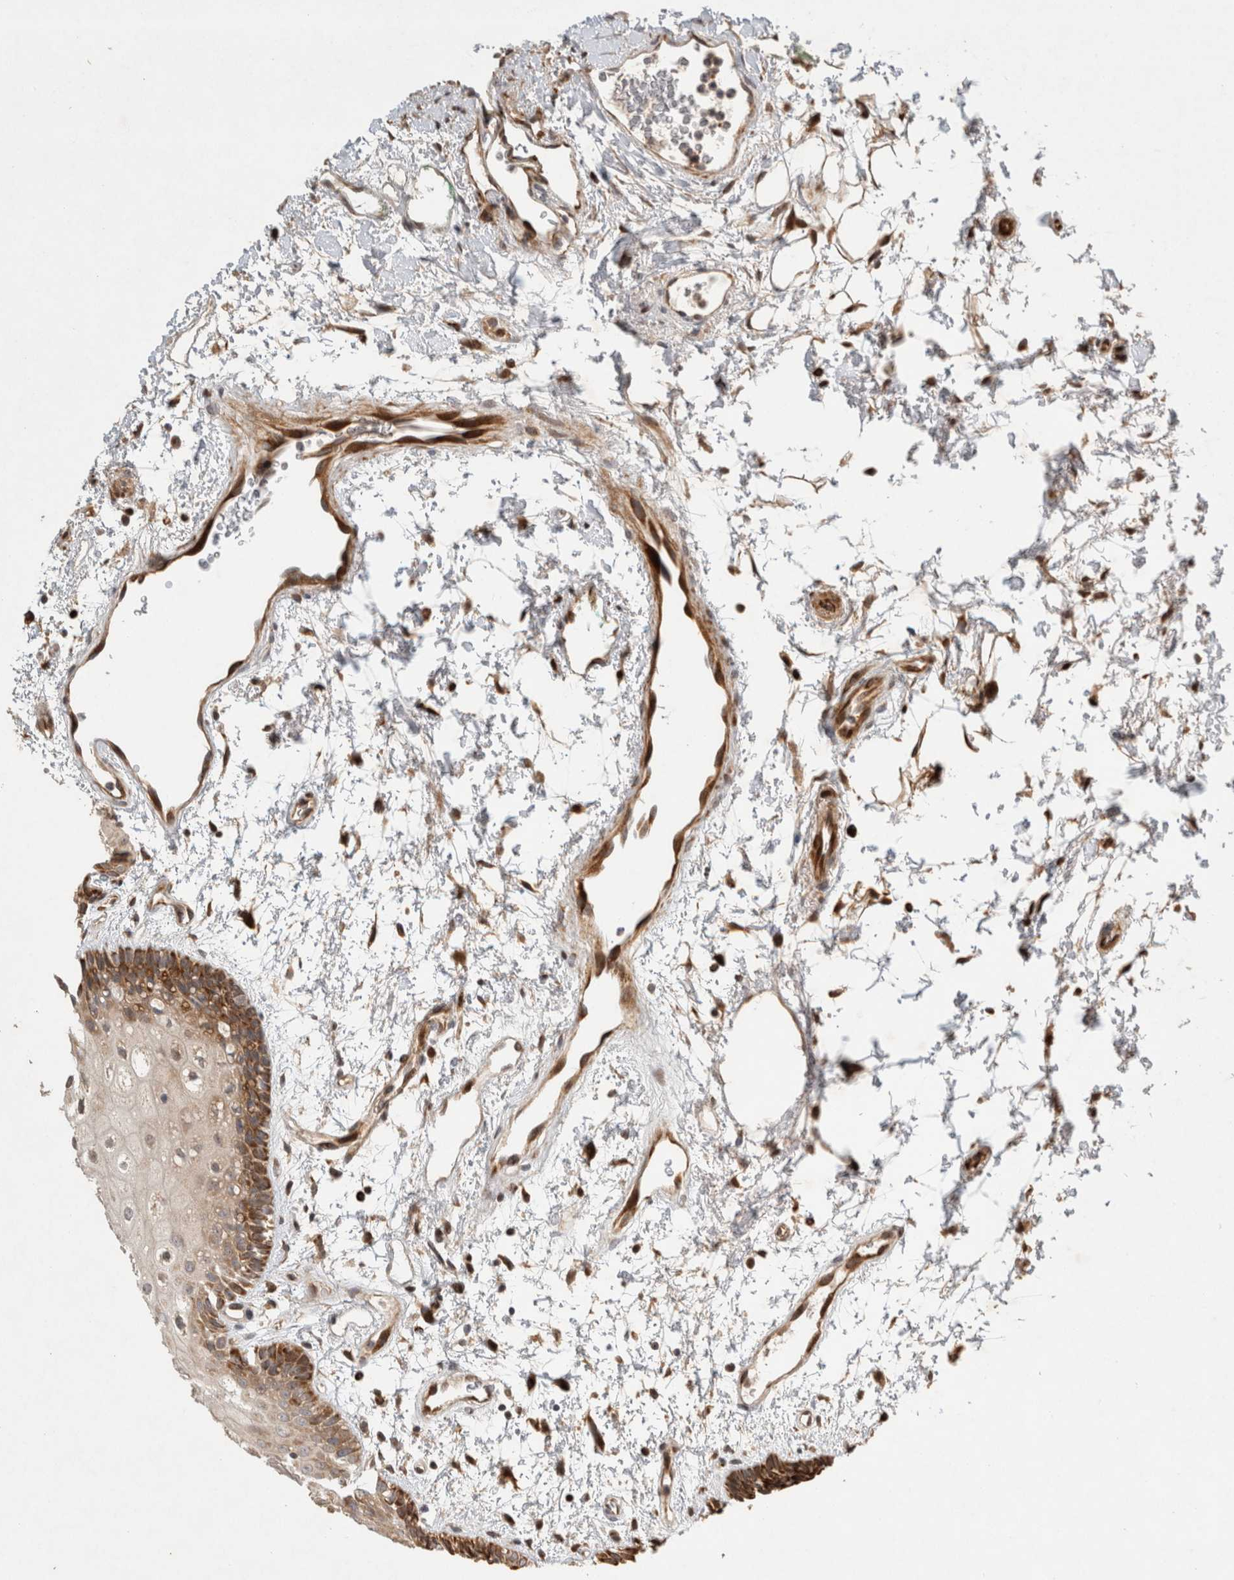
{"staining": {"intensity": "strong", "quantity": "<25%", "location": "cytoplasmic/membranous"}, "tissue": "oral mucosa", "cell_type": "Squamous epithelial cells", "image_type": "normal", "snomed": [{"axis": "morphology", "description": "Normal tissue, NOS"}, {"axis": "topography", "description": "Skeletal muscle"}, {"axis": "topography", "description": "Oral tissue"}, {"axis": "topography", "description": "Peripheral nerve tissue"}], "caption": "A medium amount of strong cytoplasmic/membranous positivity is appreciated in approximately <25% of squamous epithelial cells in normal oral mucosa.", "gene": "SERAC1", "patient": {"sex": "female", "age": 84}}